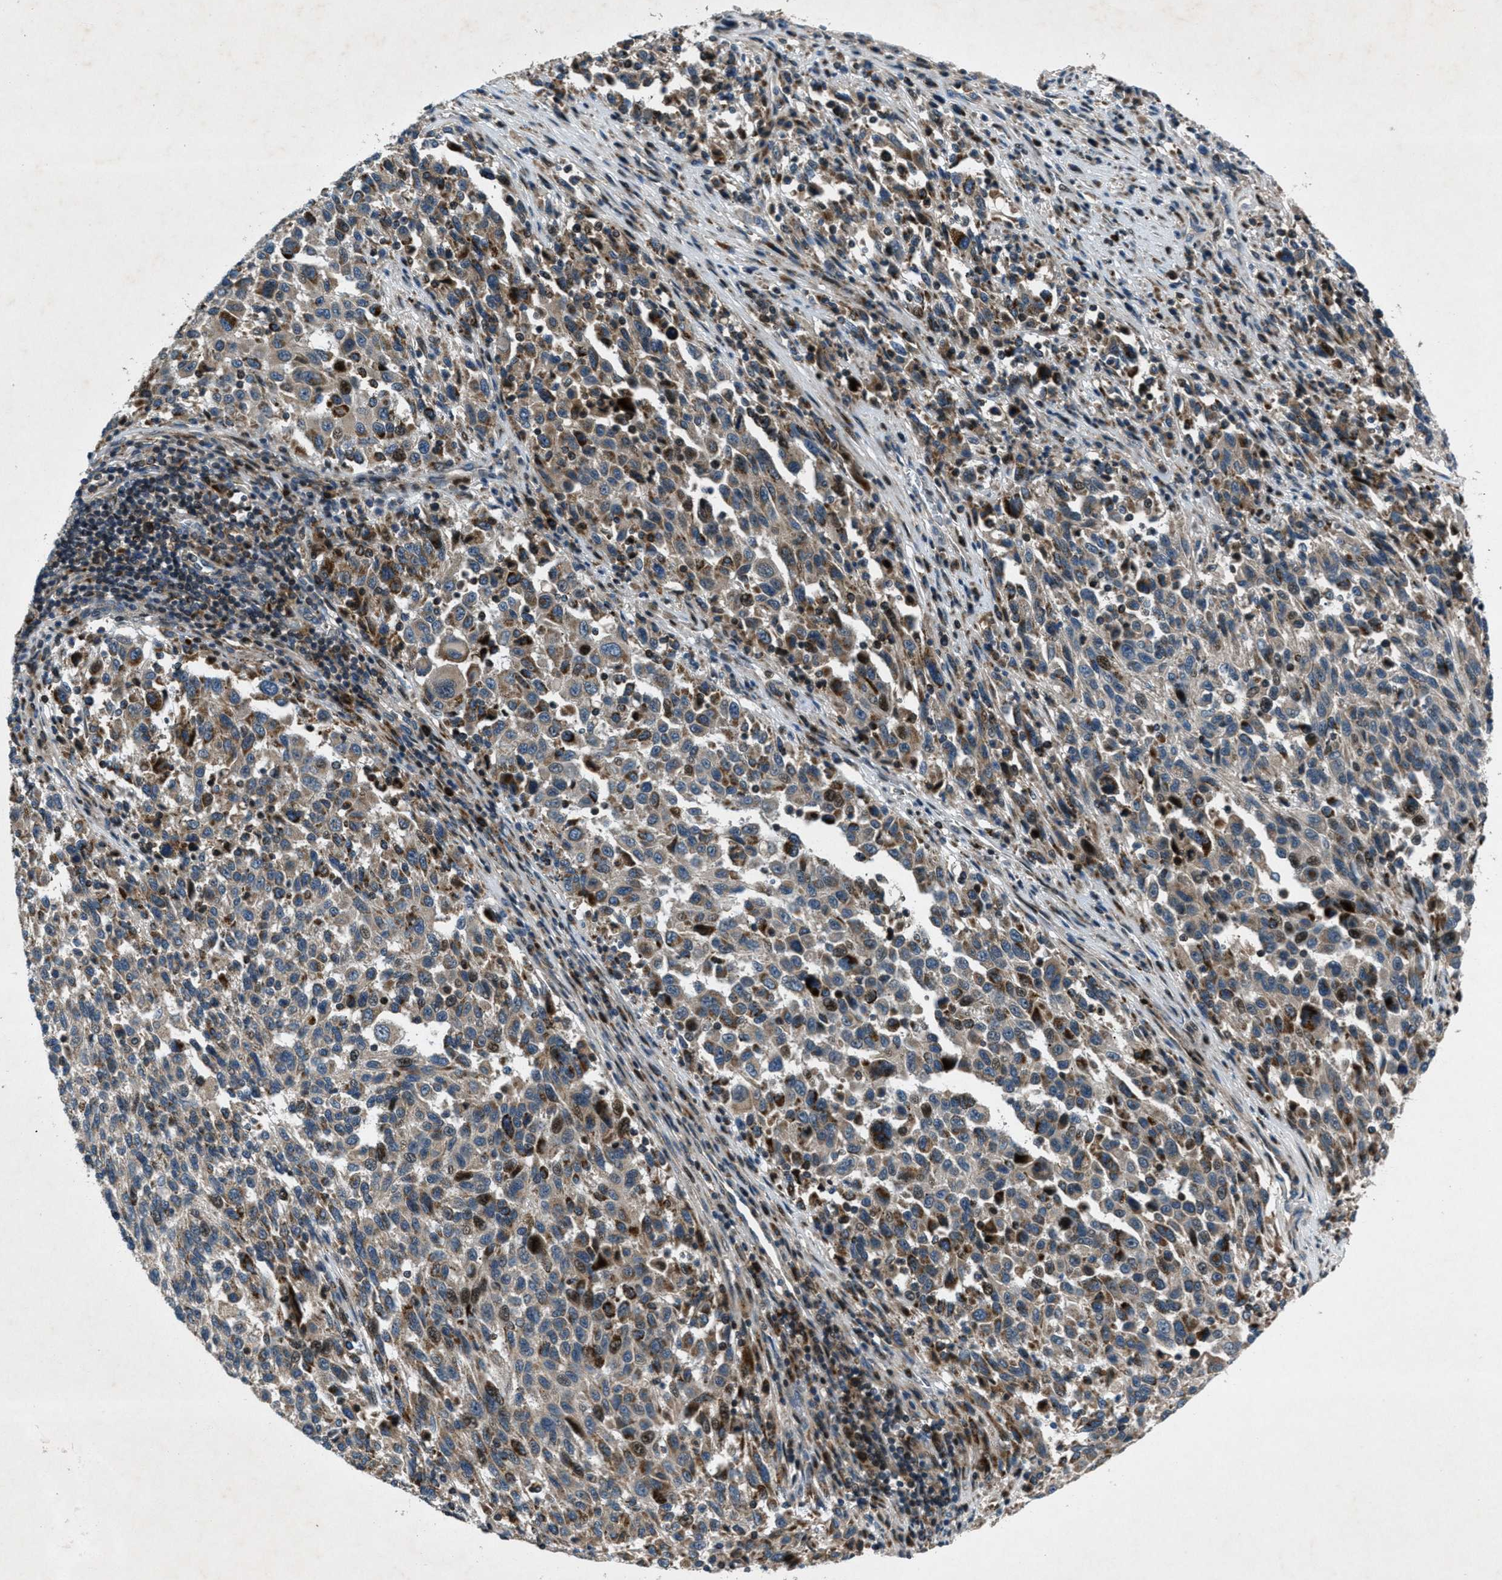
{"staining": {"intensity": "strong", "quantity": "25%-75%", "location": "cytoplasmic/membranous,nuclear"}, "tissue": "melanoma", "cell_type": "Tumor cells", "image_type": "cancer", "snomed": [{"axis": "morphology", "description": "Malignant melanoma, Metastatic site"}, {"axis": "topography", "description": "Lymph node"}], "caption": "Strong cytoplasmic/membranous and nuclear protein positivity is identified in about 25%-75% of tumor cells in melanoma.", "gene": "CLEC2D", "patient": {"sex": "male", "age": 61}}